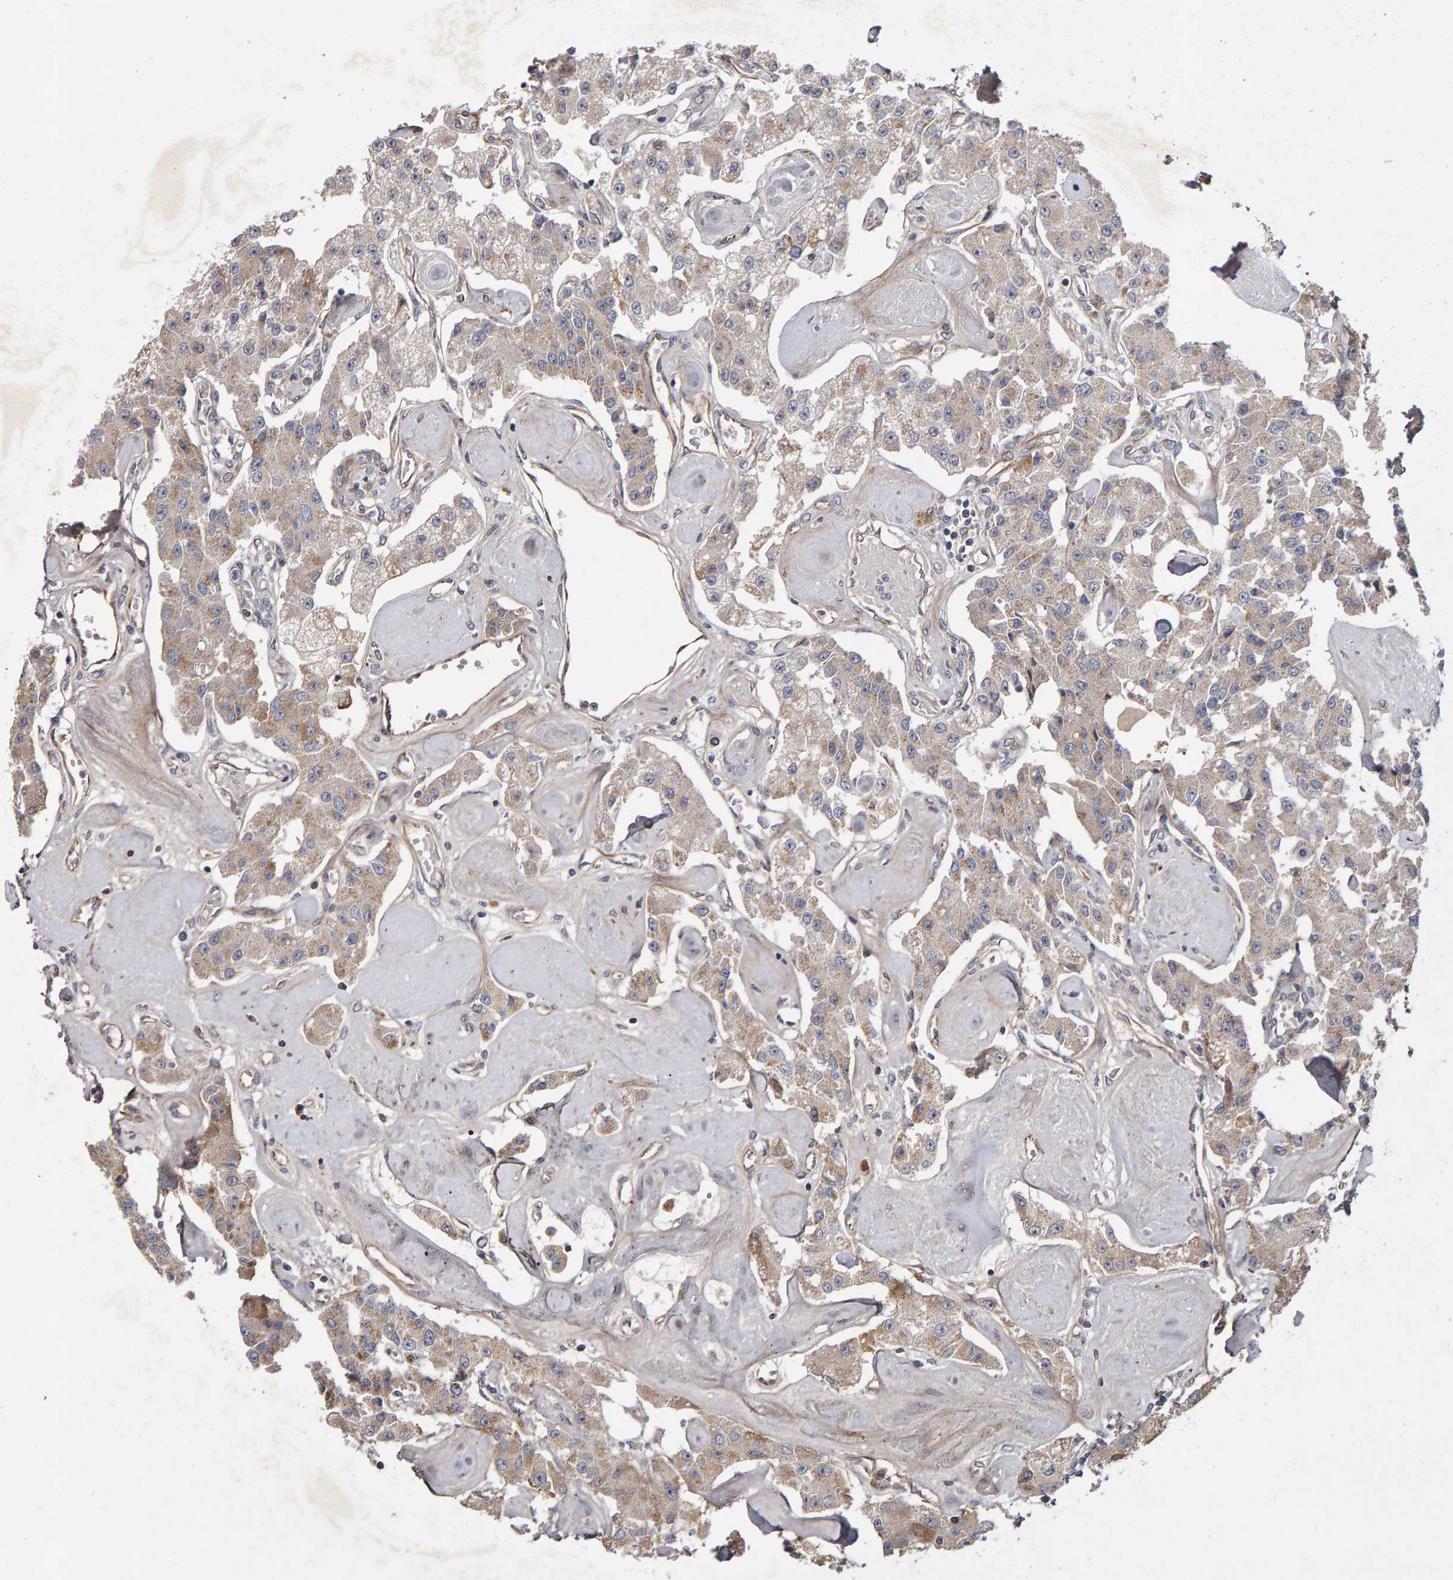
{"staining": {"intensity": "weak", "quantity": ">75%", "location": "cytoplasmic/membranous"}, "tissue": "carcinoid", "cell_type": "Tumor cells", "image_type": "cancer", "snomed": [{"axis": "morphology", "description": "Carcinoid, malignant, NOS"}, {"axis": "topography", "description": "Pancreas"}], "caption": "An image showing weak cytoplasmic/membranous staining in about >75% of tumor cells in carcinoid, as visualized by brown immunohistochemical staining.", "gene": "CANT1", "patient": {"sex": "male", "age": 41}}